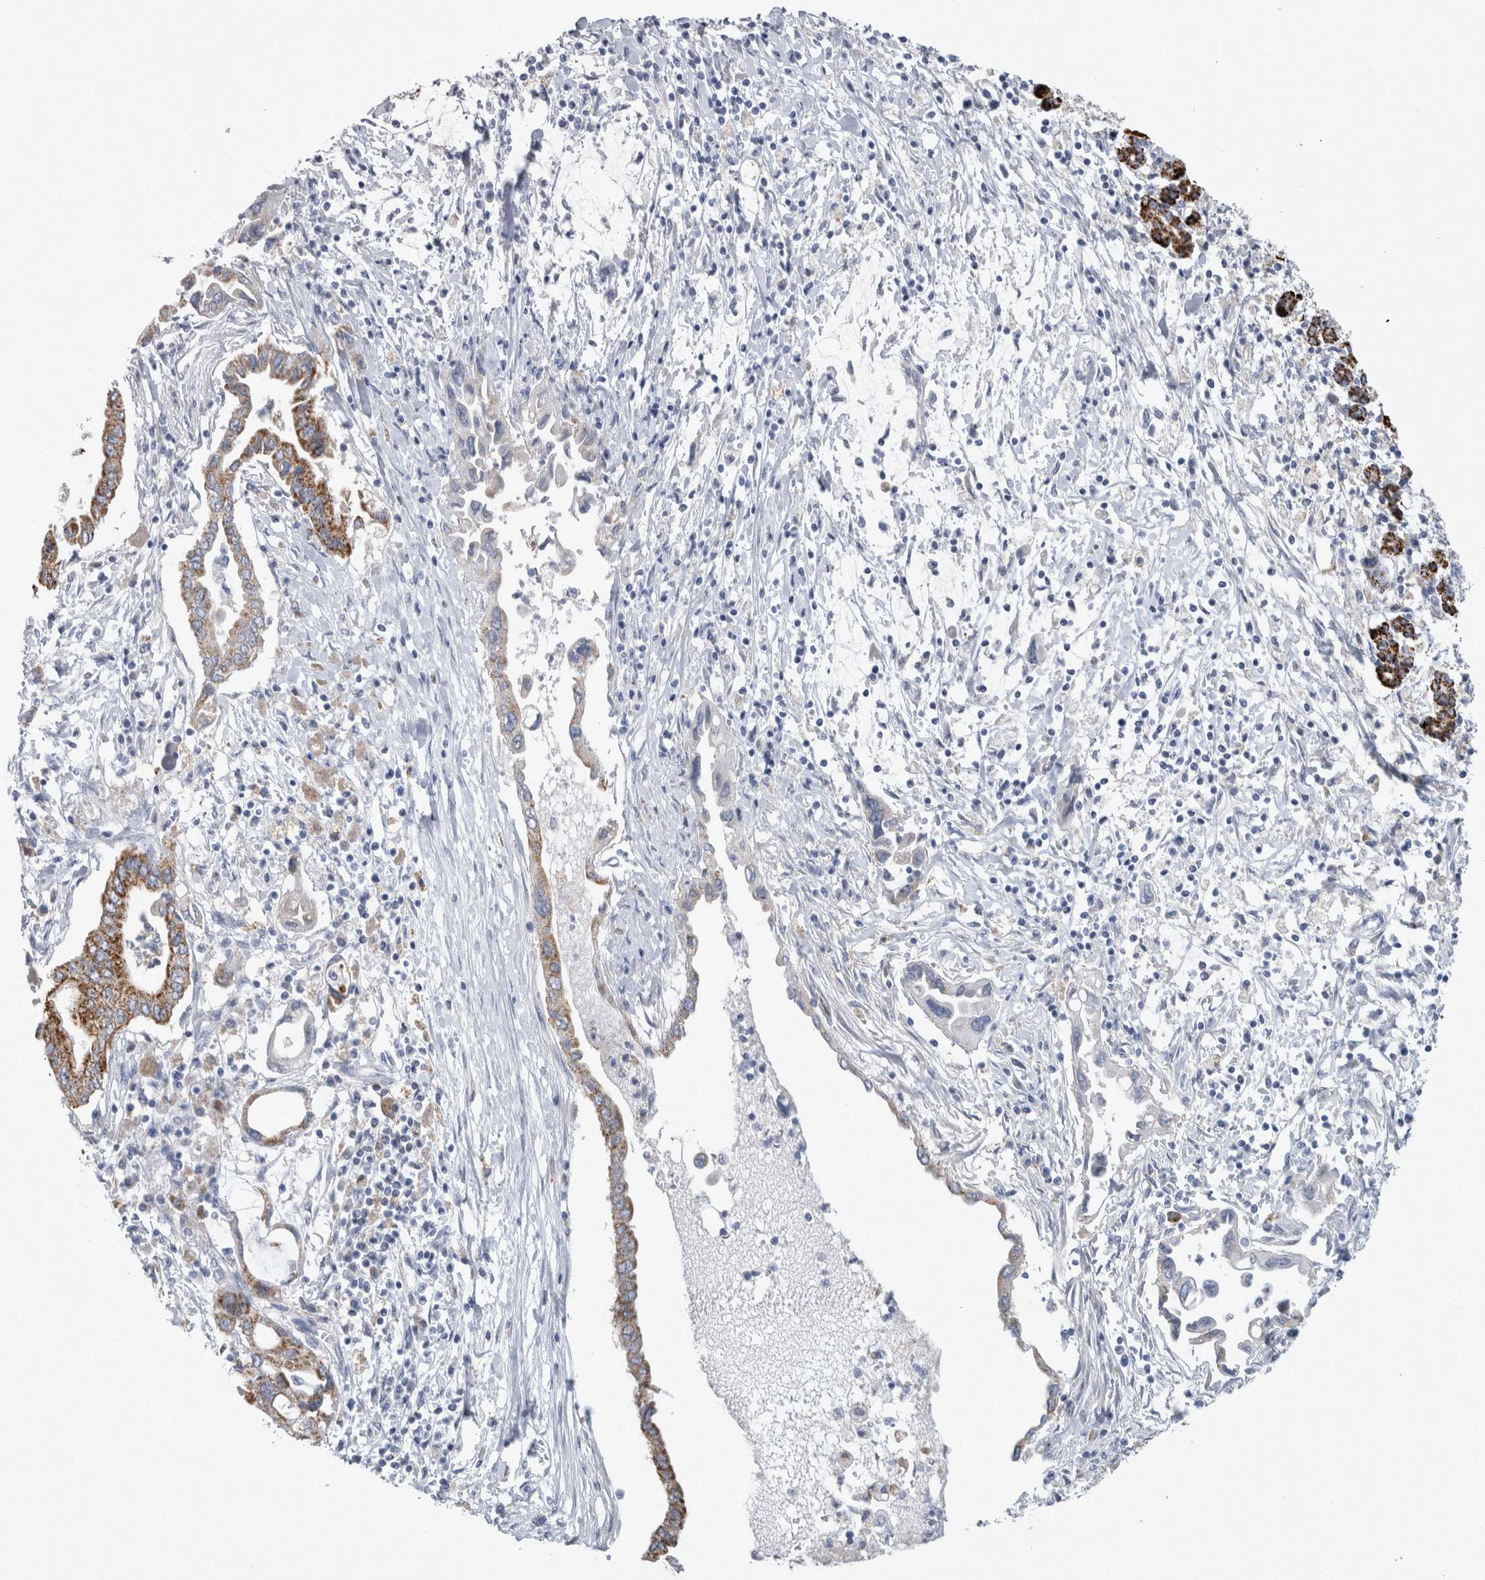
{"staining": {"intensity": "moderate", "quantity": "25%-75%", "location": "cytoplasmic/membranous"}, "tissue": "pancreatic cancer", "cell_type": "Tumor cells", "image_type": "cancer", "snomed": [{"axis": "morphology", "description": "Adenocarcinoma, NOS"}, {"axis": "topography", "description": "Pancreas"}], "caption": "Tumor cells show medium levels of moderate cytoplasmic/membranous positivity in about 25%-75% of cells in human adenocarcinoma (pancreatic).", "gene": "GATM", "patient": {"sex": "female", "age": 57}}